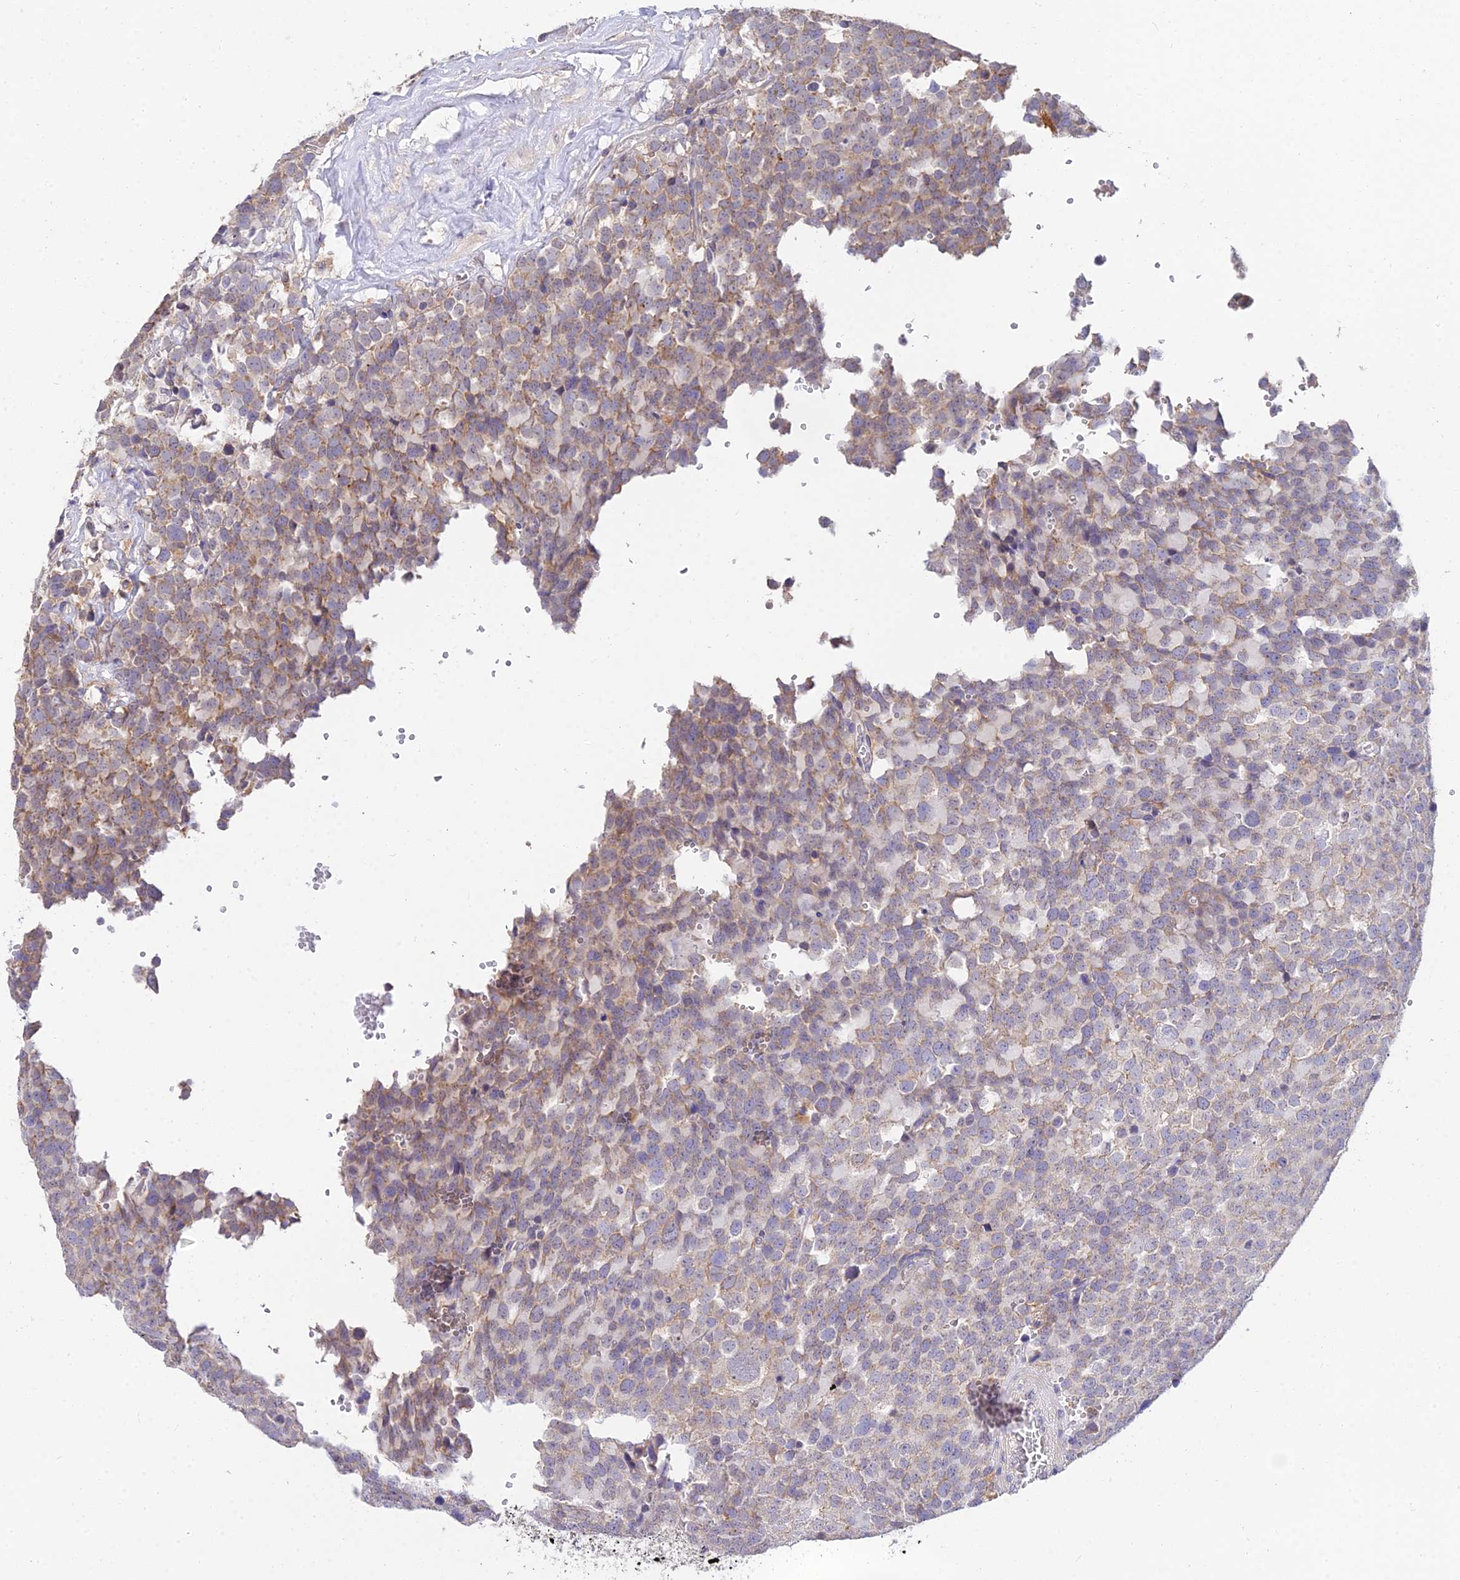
{"staining": {"intensity": "moderate", "quantity": "<25%", "location": "cytoplasmic/membranous"}, "tissue": "testis cancer", "cell_type": "Tumor cells", "image_type": "cancer", "snomed": [{"axis": "morphology", "description": "Seminoma, NOS"}, {"axis": "topography", "description": "Testis"}], "caption": "Immunohistochemistry (IHC) (DAB) staining of human testis cancer exhibits moderate cytoplasmic/membranous protein expression in about <25% of tumor cells.", "gene": "ARL8B", "patient": {"sex": "male", "age": 71}}